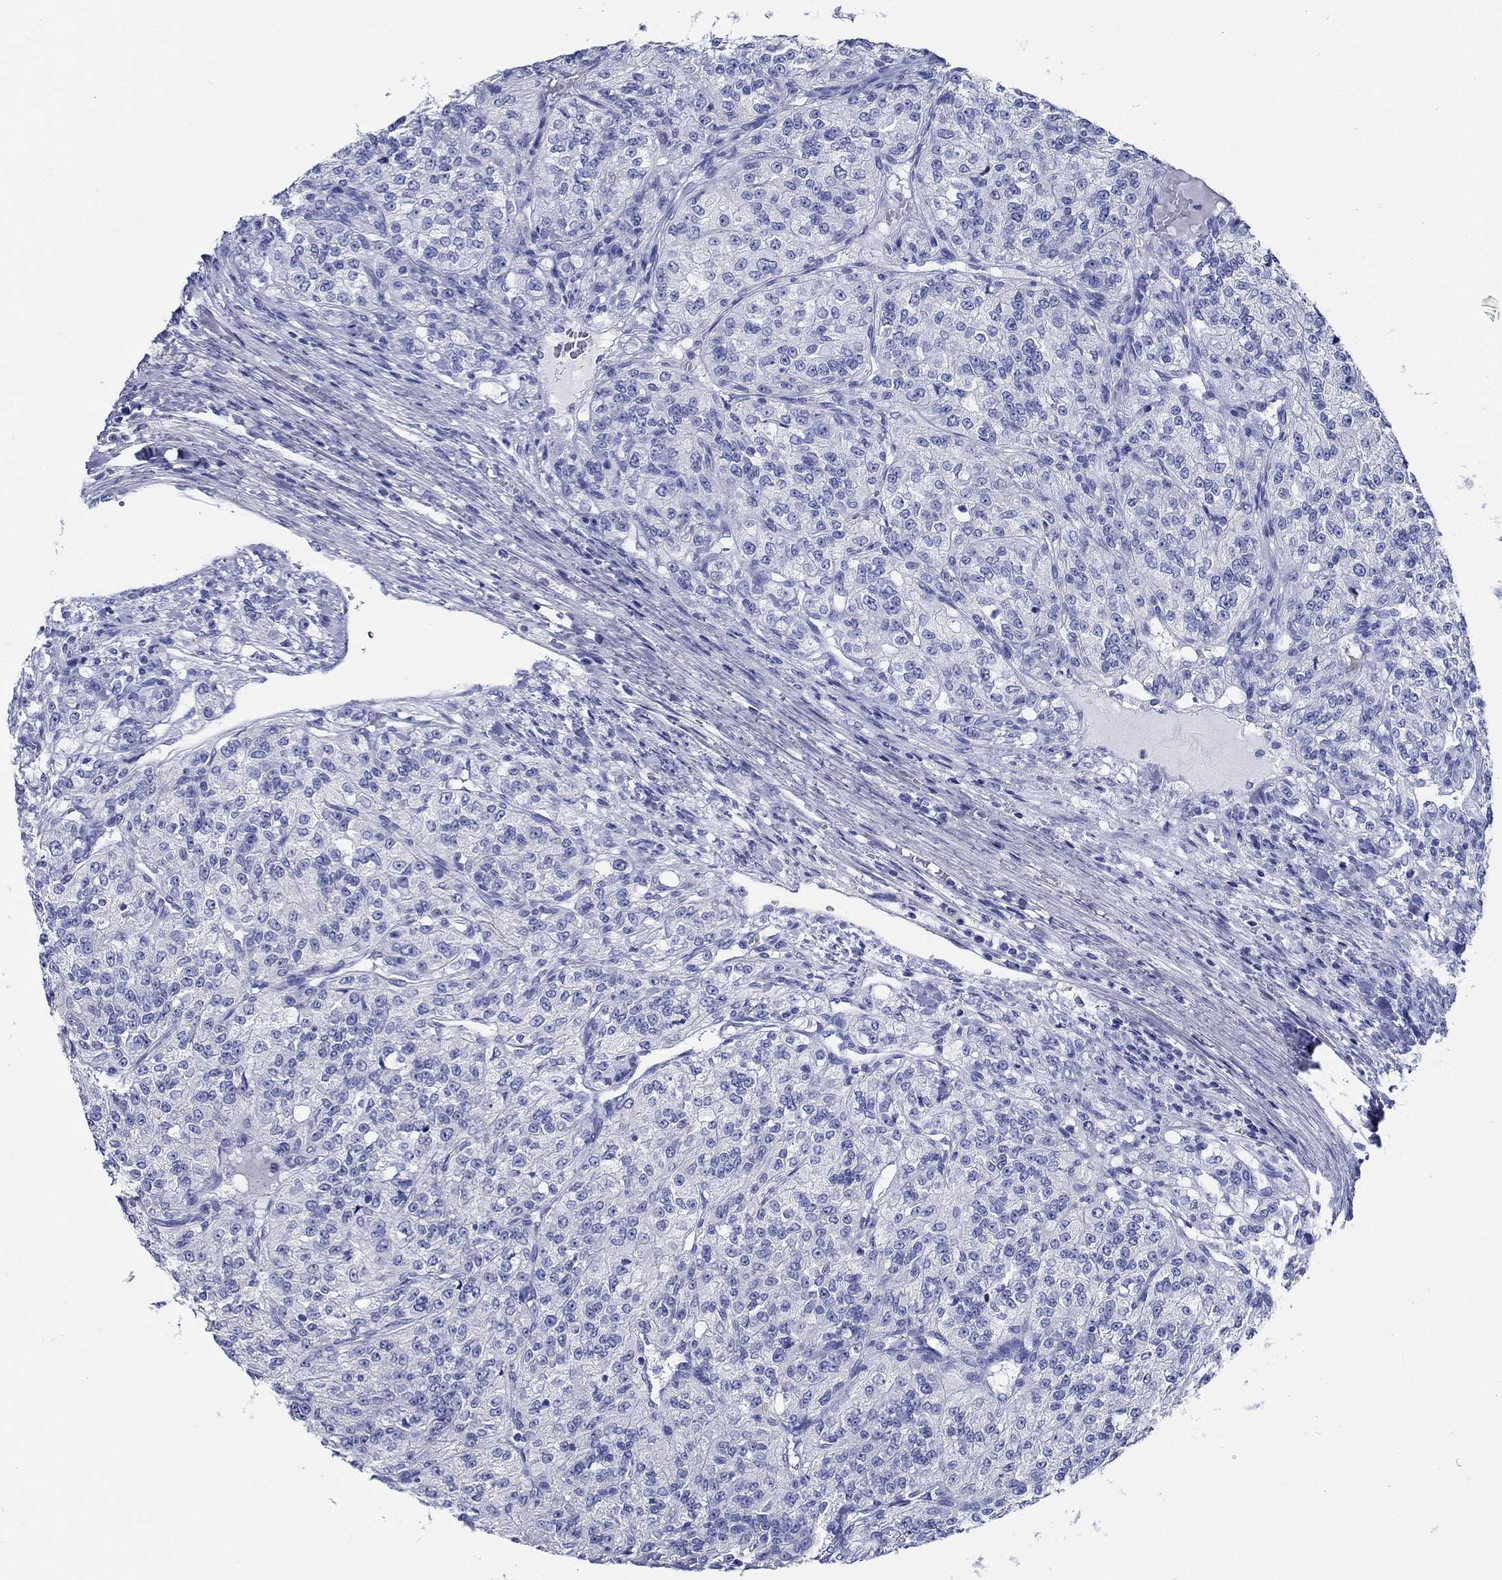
{"staining": {"intensity": "negative", "quantity": "none", "location": "none"}, "tissue": "renal cancer", "cell_type": "Tumor cells", "image_type": "cancer", "snomed": [{"axis": "morphology", "description": "Adenocarcinoma, NOS"}, {"axis": "topography", "description": "Kidney"}], "caption": "IHC photomicrograph of neoplastic tissue: human renal cancer stained with DAB (3,3'-diaminobenzidine) demonstrates no significant protein positivity in tumor cells.", "gene": "RD3L", "patient": {"sex": "female", "age": 63}}